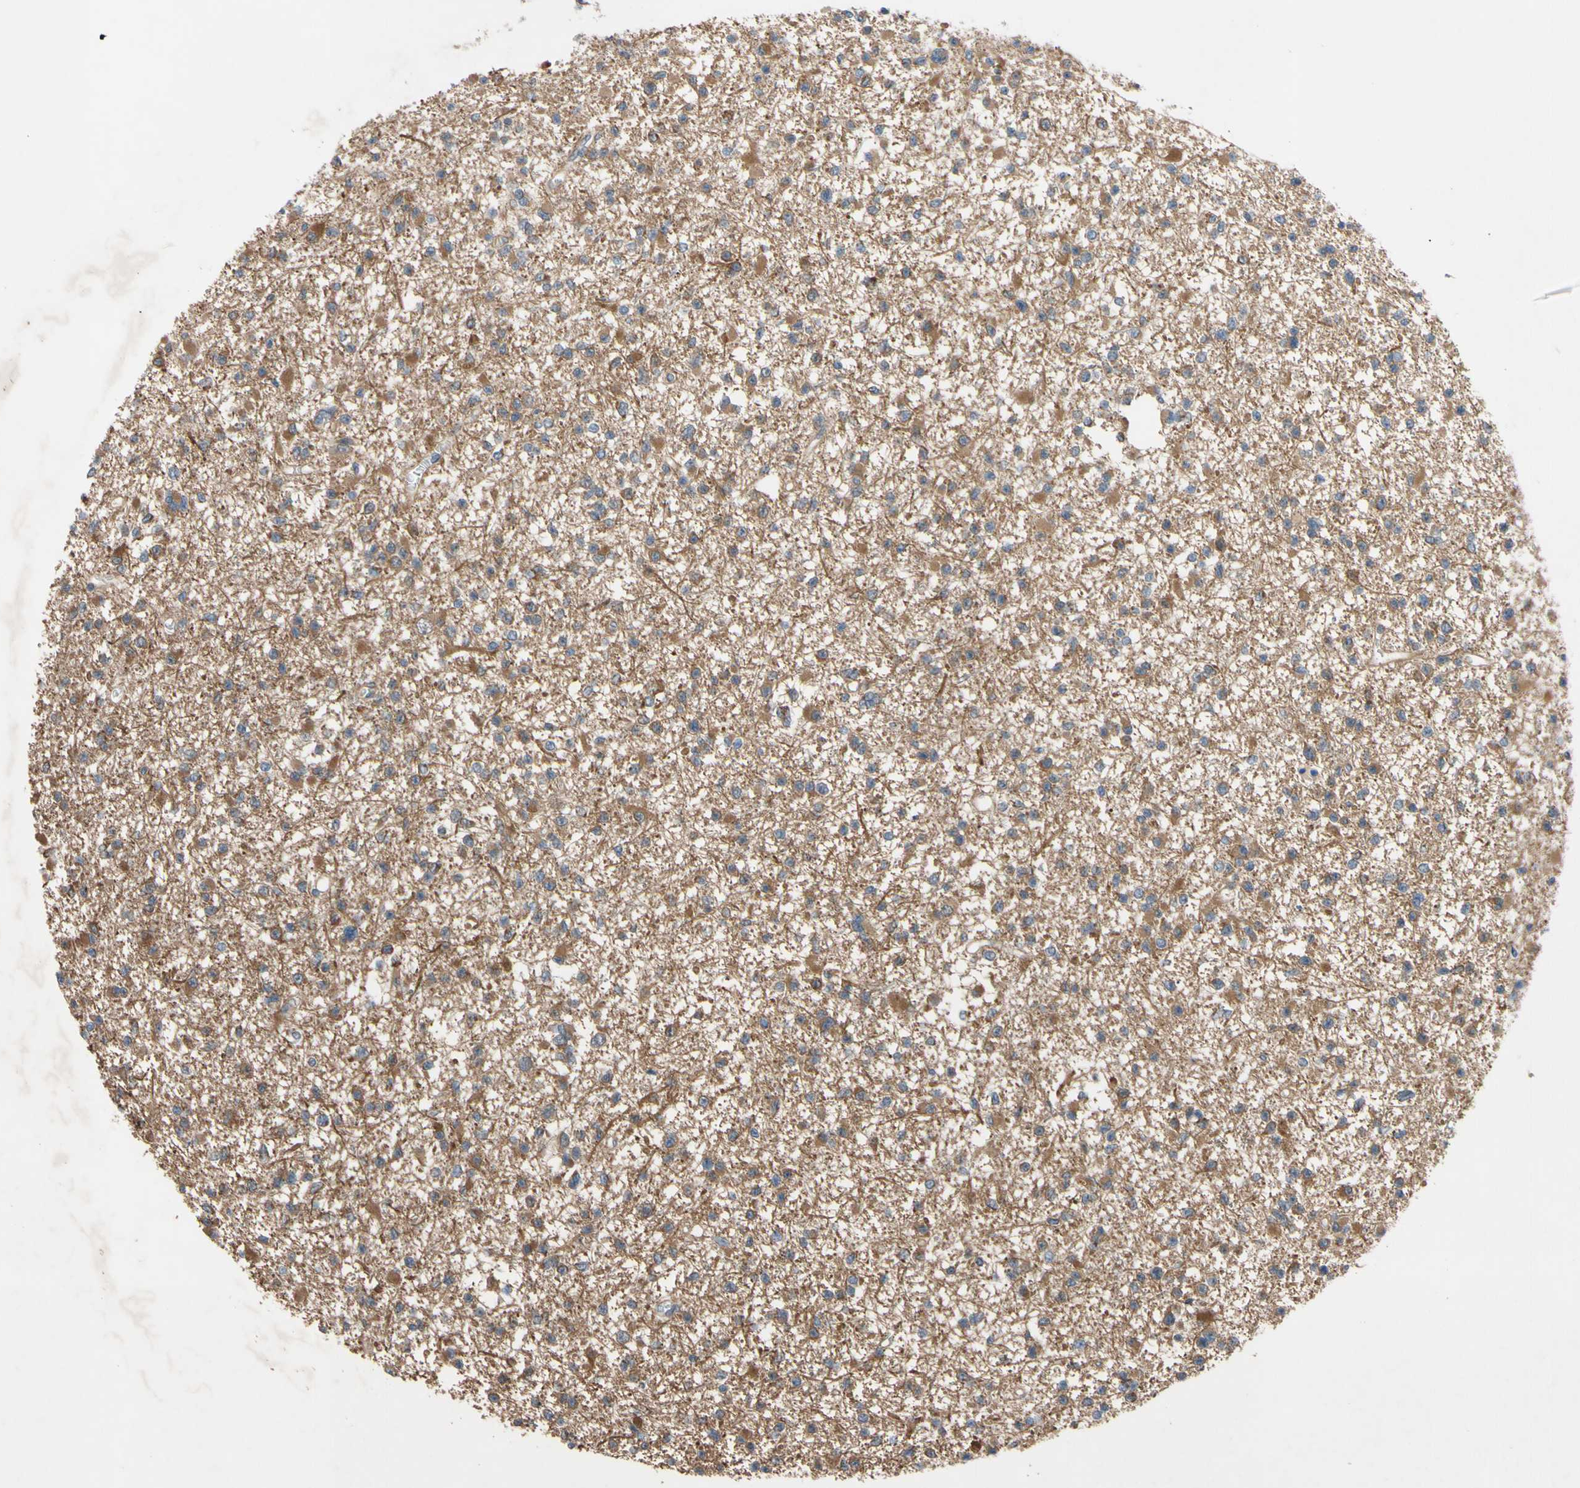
{"staining": {"intensity": "moderate", "quantity": ">75%", "location": "cytoplasmic/membranous"}, "tissue": "glioma", "cell_type": "Tumor cells", "image_type": "cancer", "snomed": [{"axis": "morphology", "description": "Glioma, malignant, Low grade"}, {"axis": "topography", "description": "Brain"}], "caption": "Immunohistochemistry of human malignant low-grade glioma demonstrates medium levels of moderate cytoplasmic/membranous expression in approximately >75% of tumor cells.", "gene": "SVIL", "patient": {"sex": "female", "age": 22}}